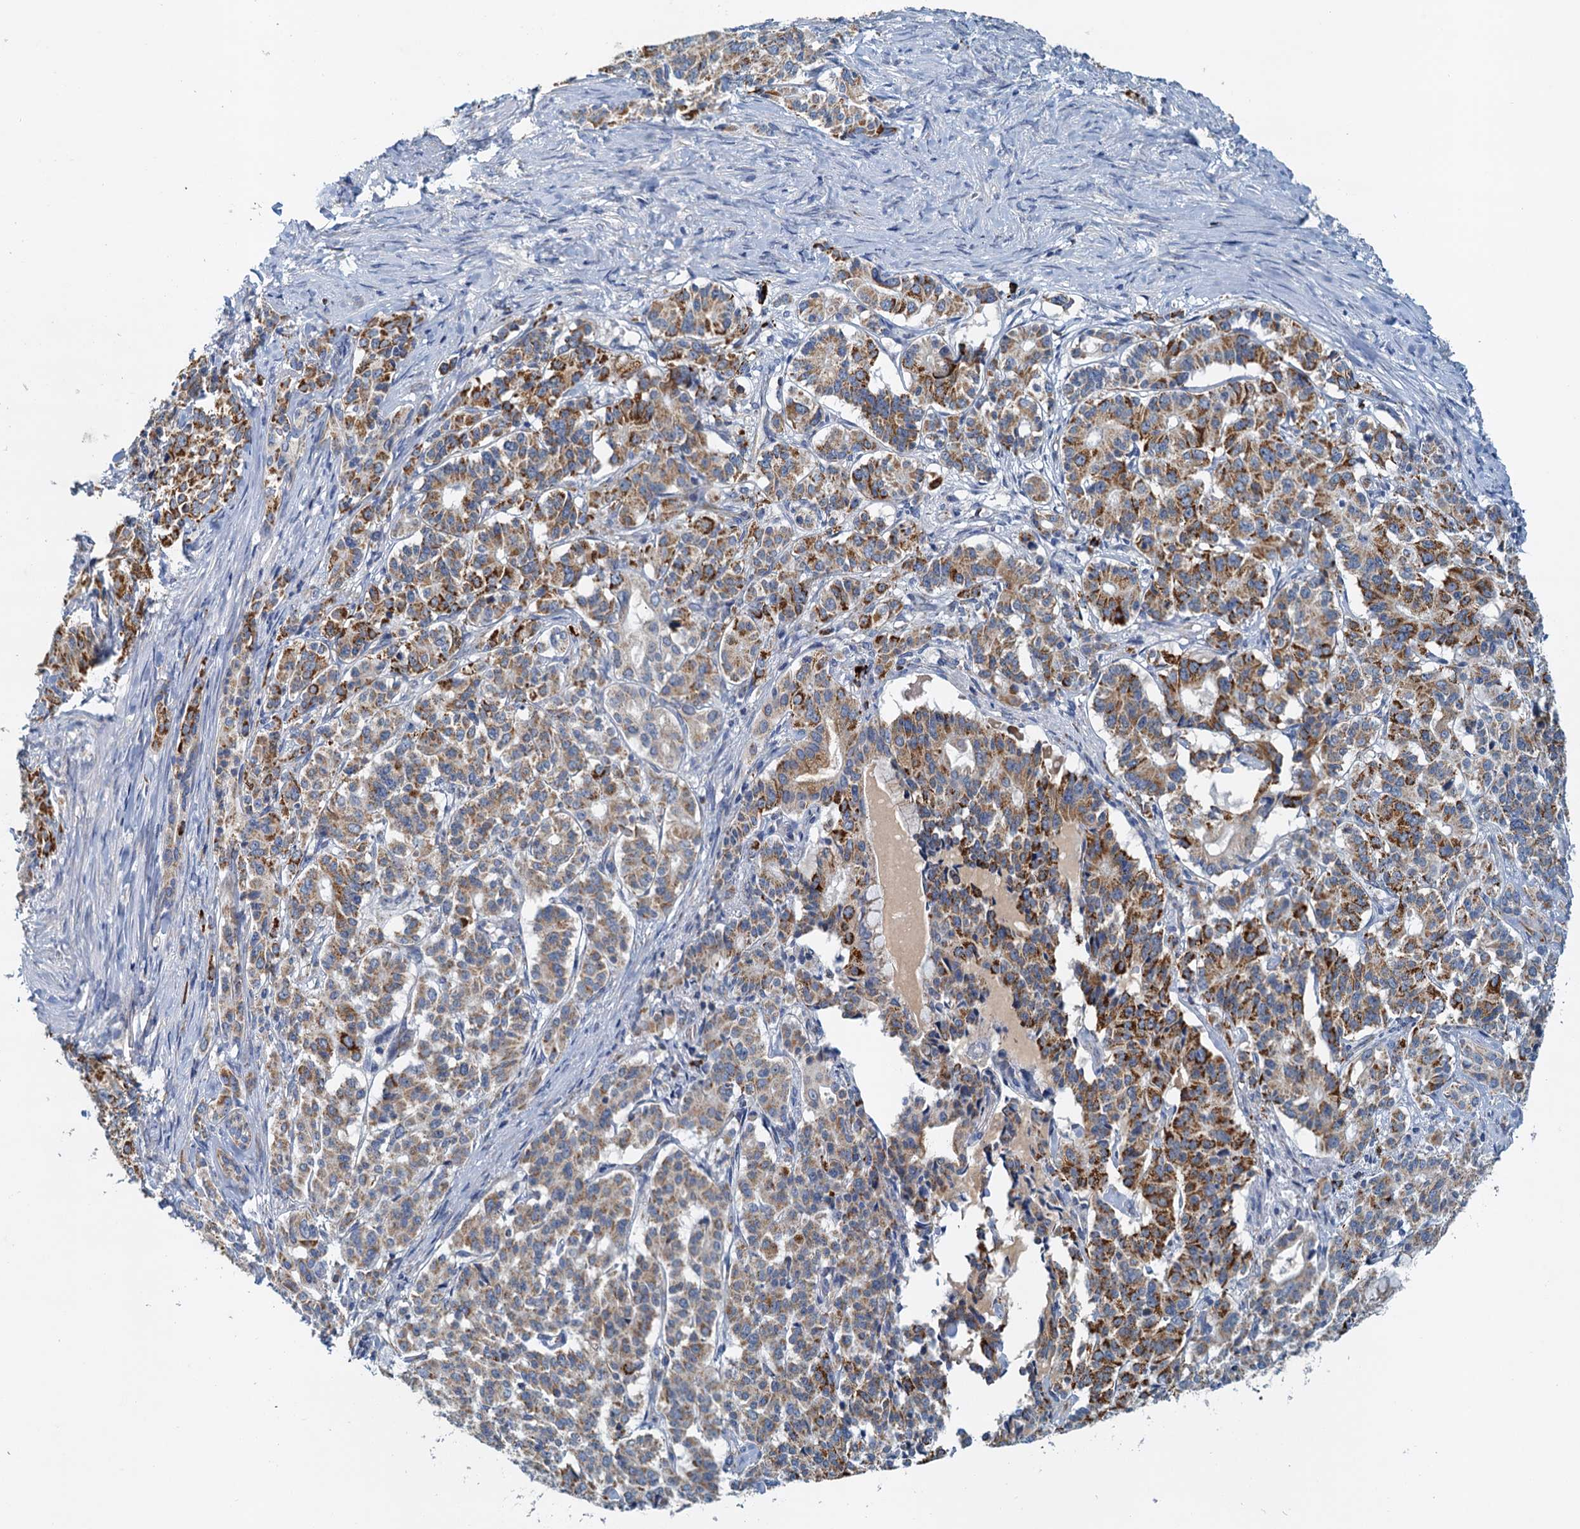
{"staining": {"intensity": "moderate", "quantity": ">75%", "location": "cytoplasmic/membranous"}, "tissue": "pancreatic cancer", "cell_type": "Tumor cells", "image_type": "cancer", "snomed": [{"axis": "morphology", "description": "Adenocarcinoma, NOS"}, {"axis": "topography", "description": "Pancreas"}], "caption": "Tumor cells display moderate cytoplasmic/membranous staining in about >75% of cells in pancreatic cancer (adenocarcinoma). (DAB IHC, brown staining for protein, blue staining for nuclei).", "gene": "POC1A", "patient": {"sex": "female", "age": 74}}